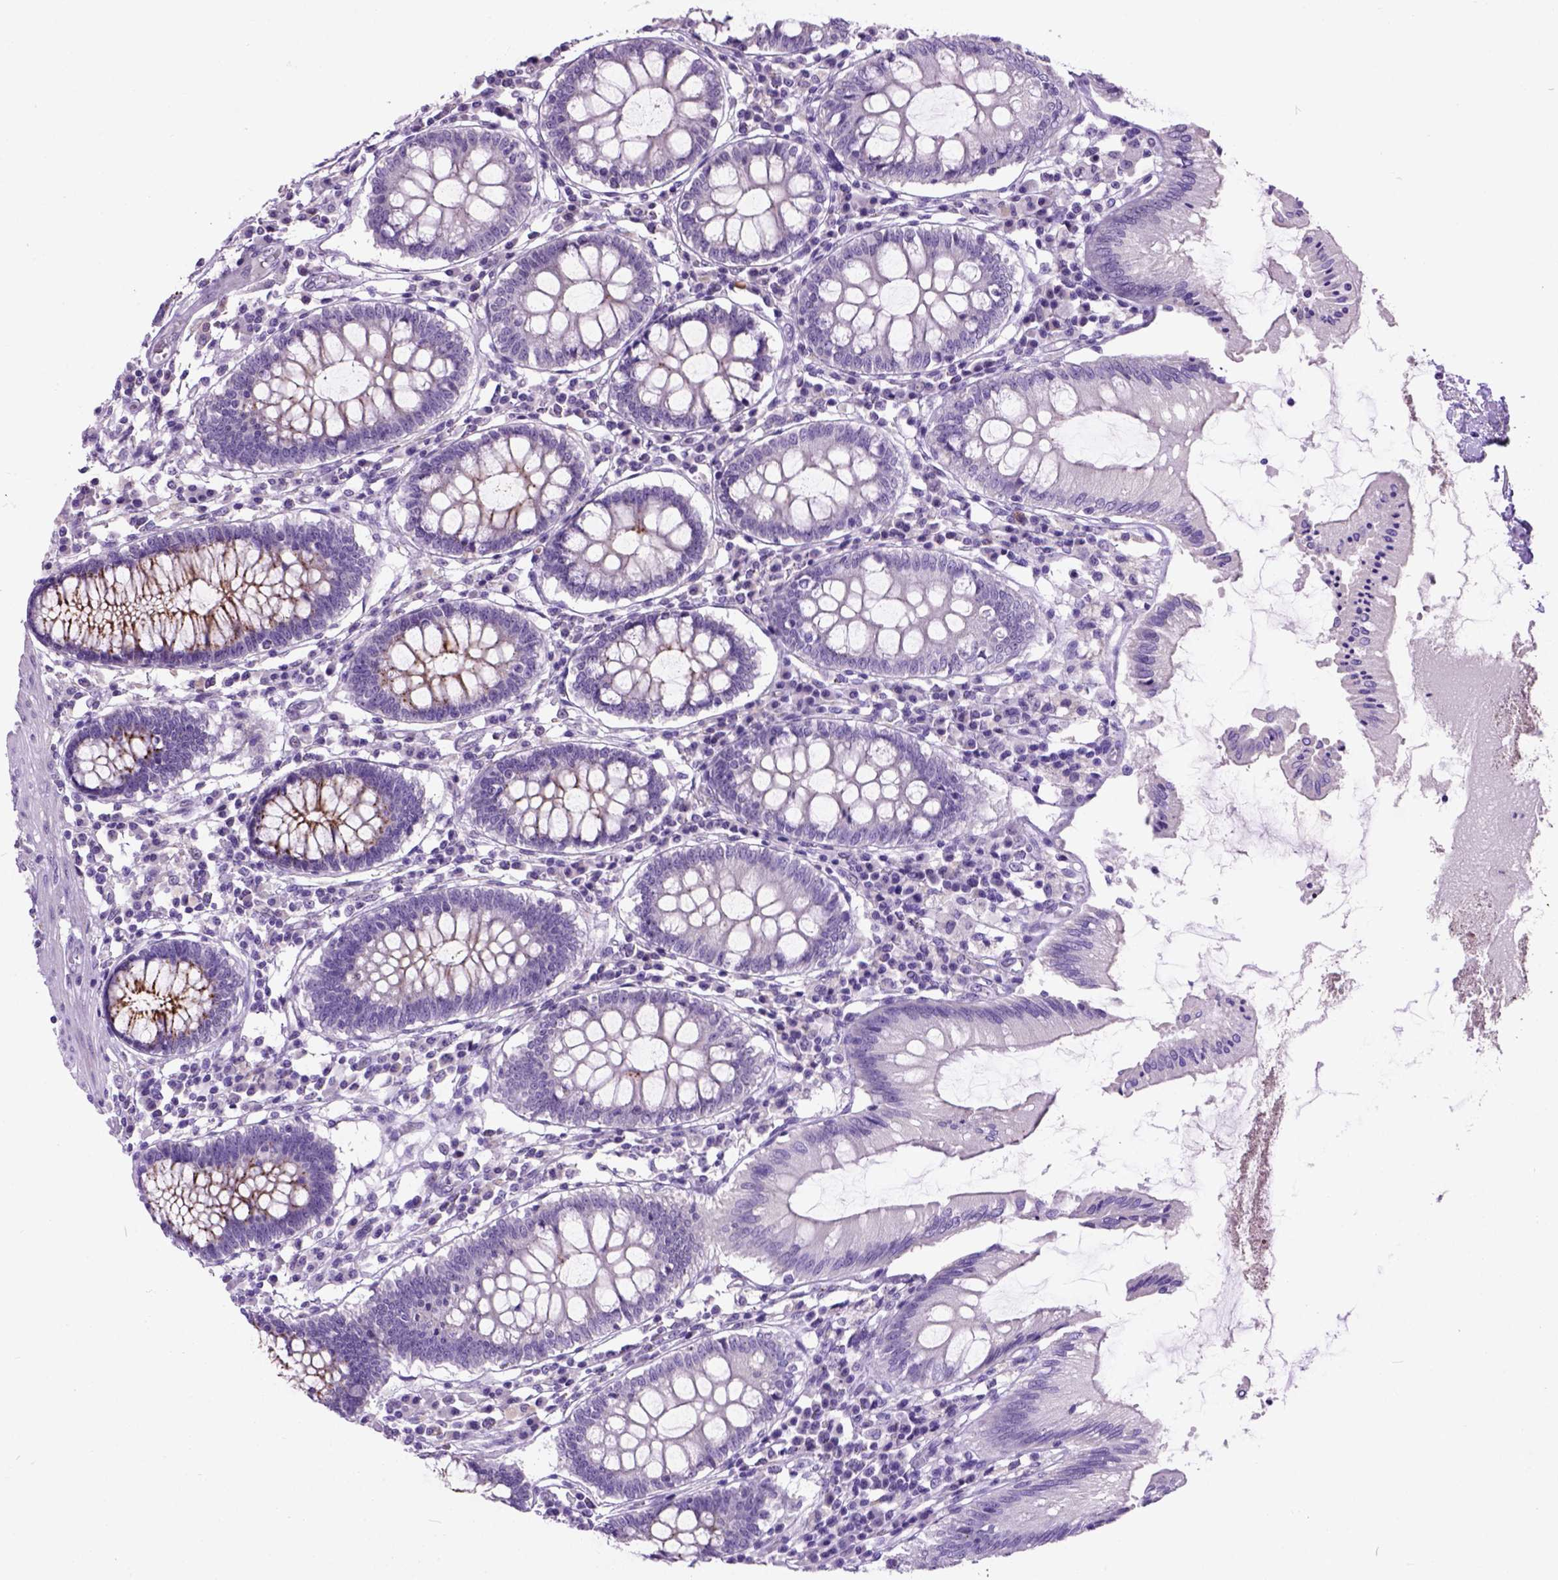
{"staining": {"intensity": "negative", "quantity": "none", "location": "none"}, "tissue": "colon", "cell_type": "Endothelial cells", "image_type": "normal", "snomed": [{"axis": "morphology", "description": "Normal tissue, NOS"}, {"axis": "morphology", "description": "Adenocarcinoma, NOS"}, {"axis": "topography", "description": "Colon"}], "caption": "Endothelial cells are negative for protein expression in benign human colon. The staining is performed using DAB (3,3'-diaminobenzidine) brown chromogen with nuclei counter-stained in using hematoxylin.", "gene": "MAPT", "patient": {"sex": "male", "age": 83}}